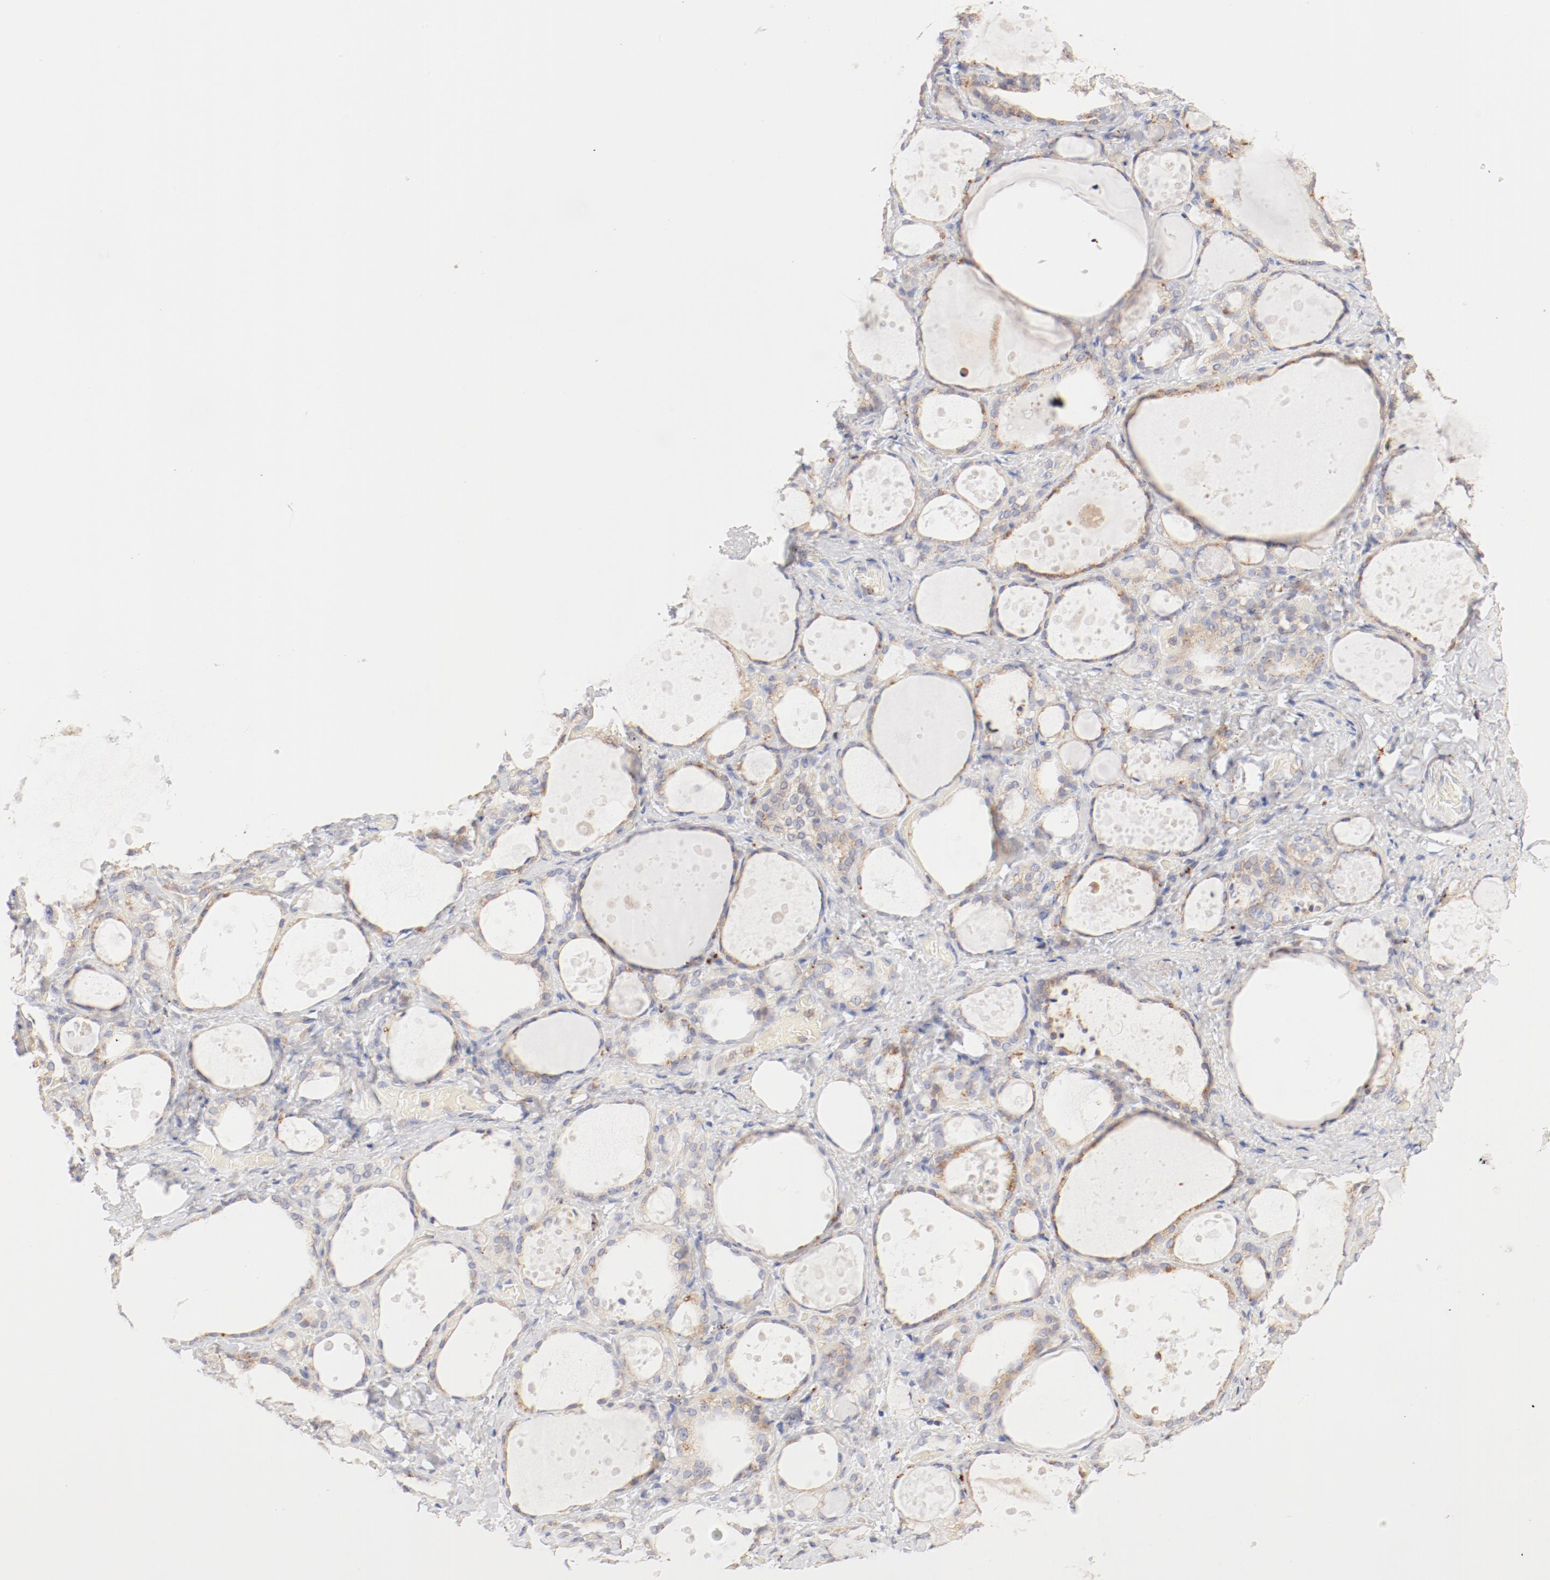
{"staining": {"intensity": "weak", "quantity": ">75%", "location": "cytoplasmic/membranous"}, "tissue": "thyroid gland", "cell_type": "Glandular cells", "image_type": "normal", "snomed": [{"axis": "morphology", "description": "Normal tissue, NOS"}, {"axis": "topography", "description": "Thyroid gland"}], "caption": "Protein staining displays weak cytoplasmic/membranous expression in approximately >75% of glandular cells in benign thyroid gland. Using DAB (3,3'-diaminobenzidine) (brown) and hematoxylin (blue) stains, captured at high magnification using brightfield microscopy.", "gene": "CTSH", "patient": {"sex": "female", "age": 75}}